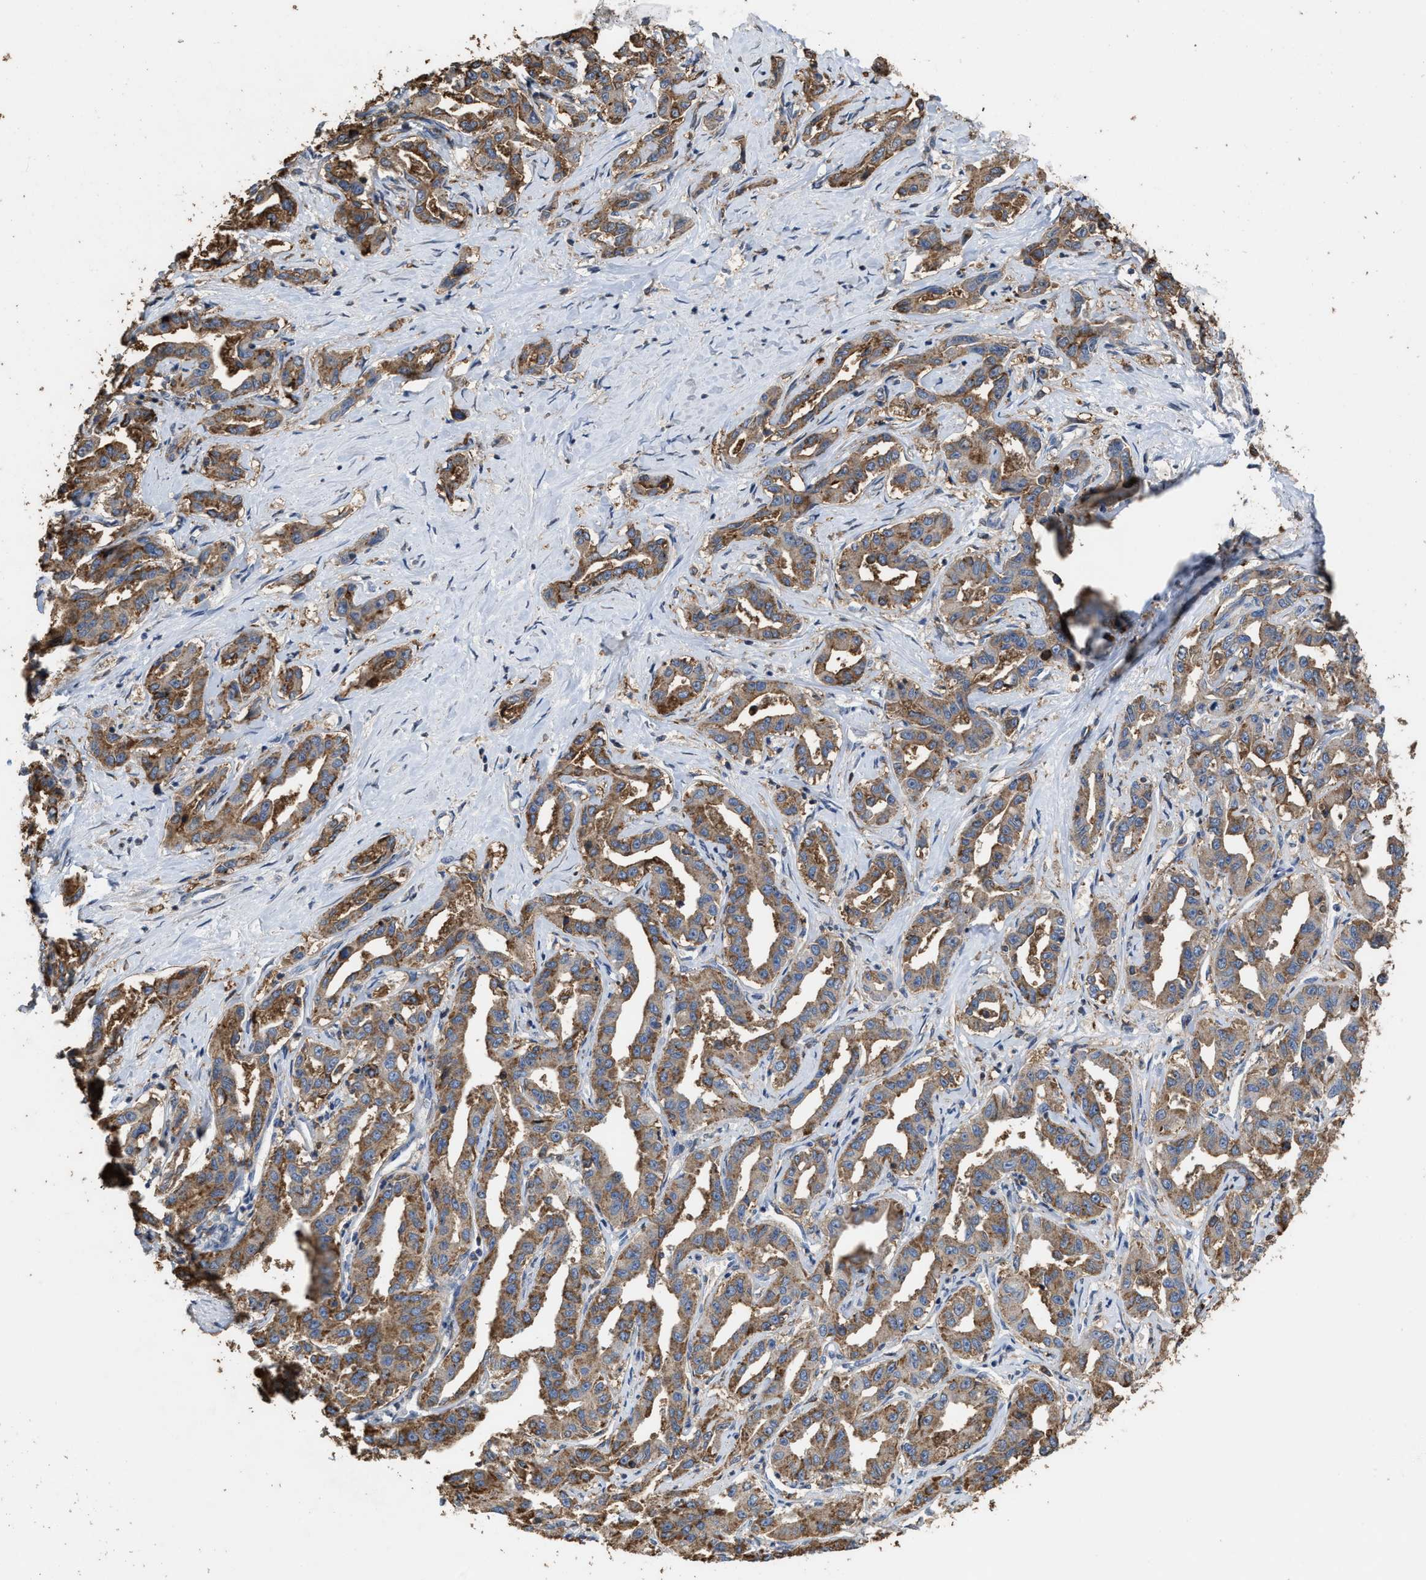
{"staining": {"intensity": "moderate", "quantity": ">75%", "location": "cytoplasmic/membranous"}, "tissue": "liver cancer", "cell_type": "Tumor cells", "image_type": "cancer", "snomed": [{"axis": "morphology", "description": "Cholangiocarcinoma"}, {"axis": "topography", "description": "Liver"}], "caption": "Liver cancer (cholangiocarcinoma) was stained to show a protein in brown. There is medium levels of moderate cytoplasmic/membranous staining in approximately >75% of tumor cells.", "gene": "TDRKH", "patient": {"sex": "male", "age": 59}}